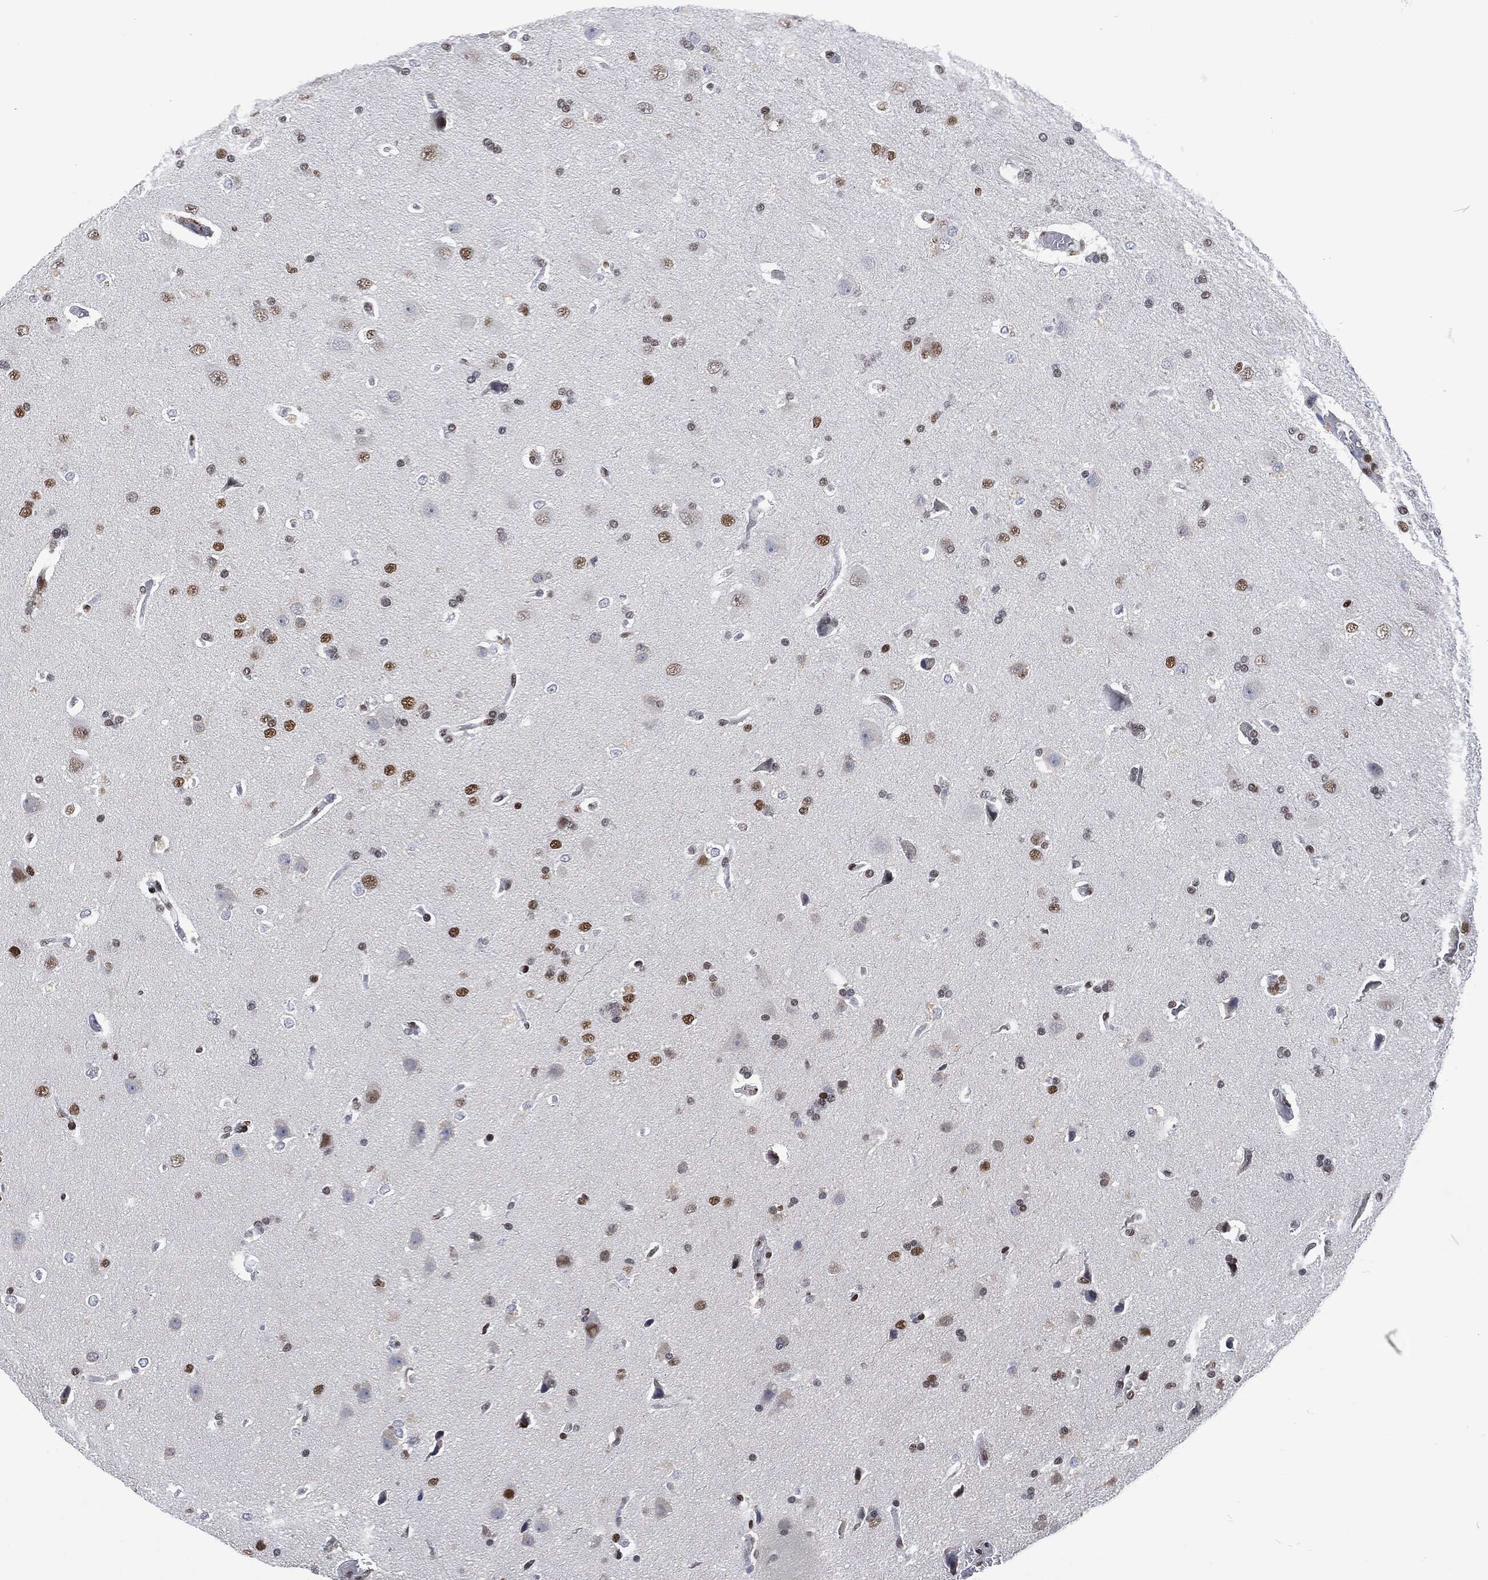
{"staining": {"intensity": "strong", "quantity": "<25%", "location": "nuclear"}, "tissue": "glioma", "cell_type": "Tumor cells", "image_type": "cancer", "snomed": [{"axis": "morphology", "description": "Glioma, malignant, High grade"}, {"axis": "topography", "description": "Cerebral cortex"}], "caption": "This photomicrograph reveals IHC staining of human high-grade glioma (malignant), with medium strong nuclear staining in approximately <25% of tumor cells.", "gene": "DCPS", "patient": {"sex": "male", "age": 70}}